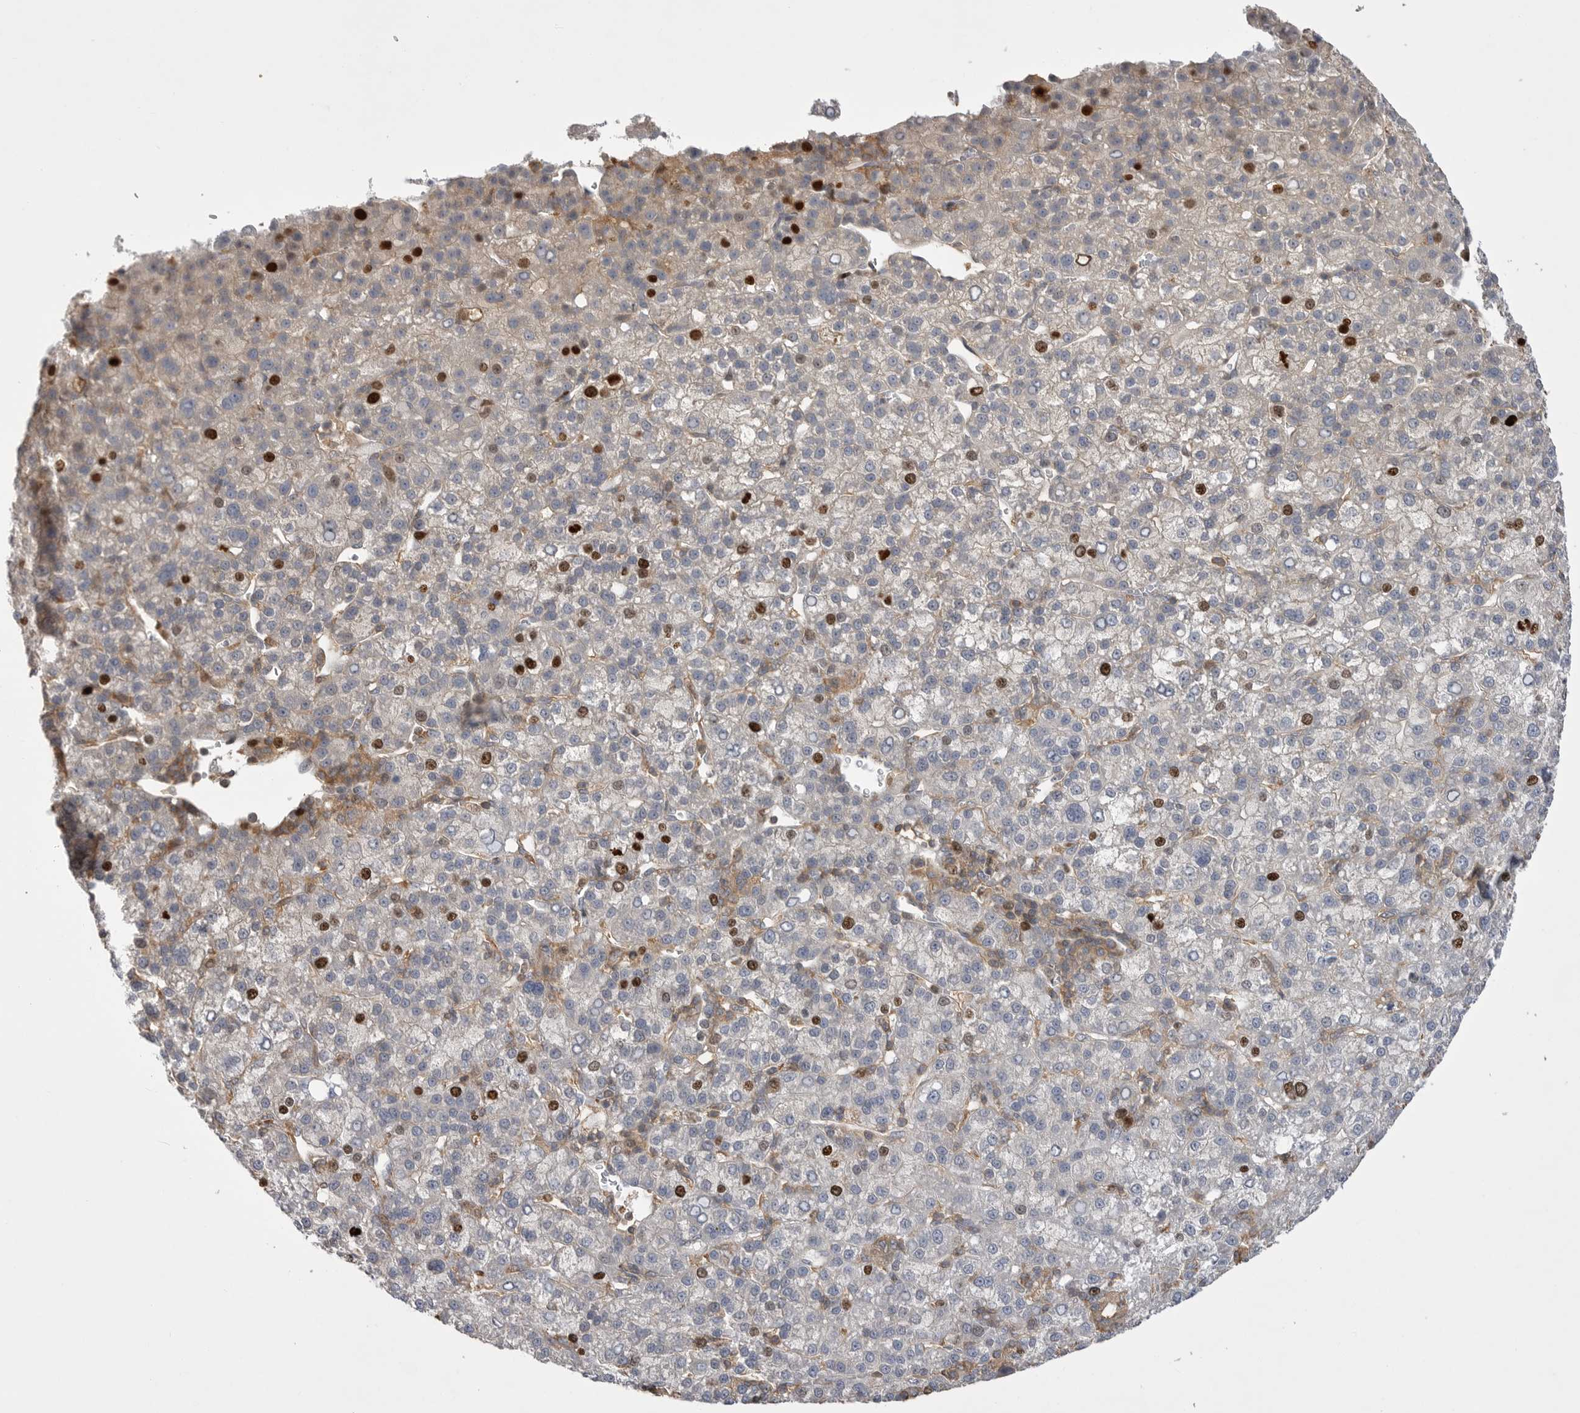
{"staining": {"intensity": "strong", "quantity": "<25%", "location": "nuclear"}, "tissue": "liver cancer", "cell_type": "Tumor cells", "image_type": "cancer", "snomed": [{"axis": "morphology", "description": "Carcinoma, Hepatocellular, NOS"}, {"axis": "topography", "description": "Liver"}], "caption": "Immunohistochemical staining of human liver cancer (hepatocellular carcinoma) shows strong nuclear protein expression in about <25% of tumor cells.", "gene": "TOP2A", "patient": {"sex": "female", "age": 58}}